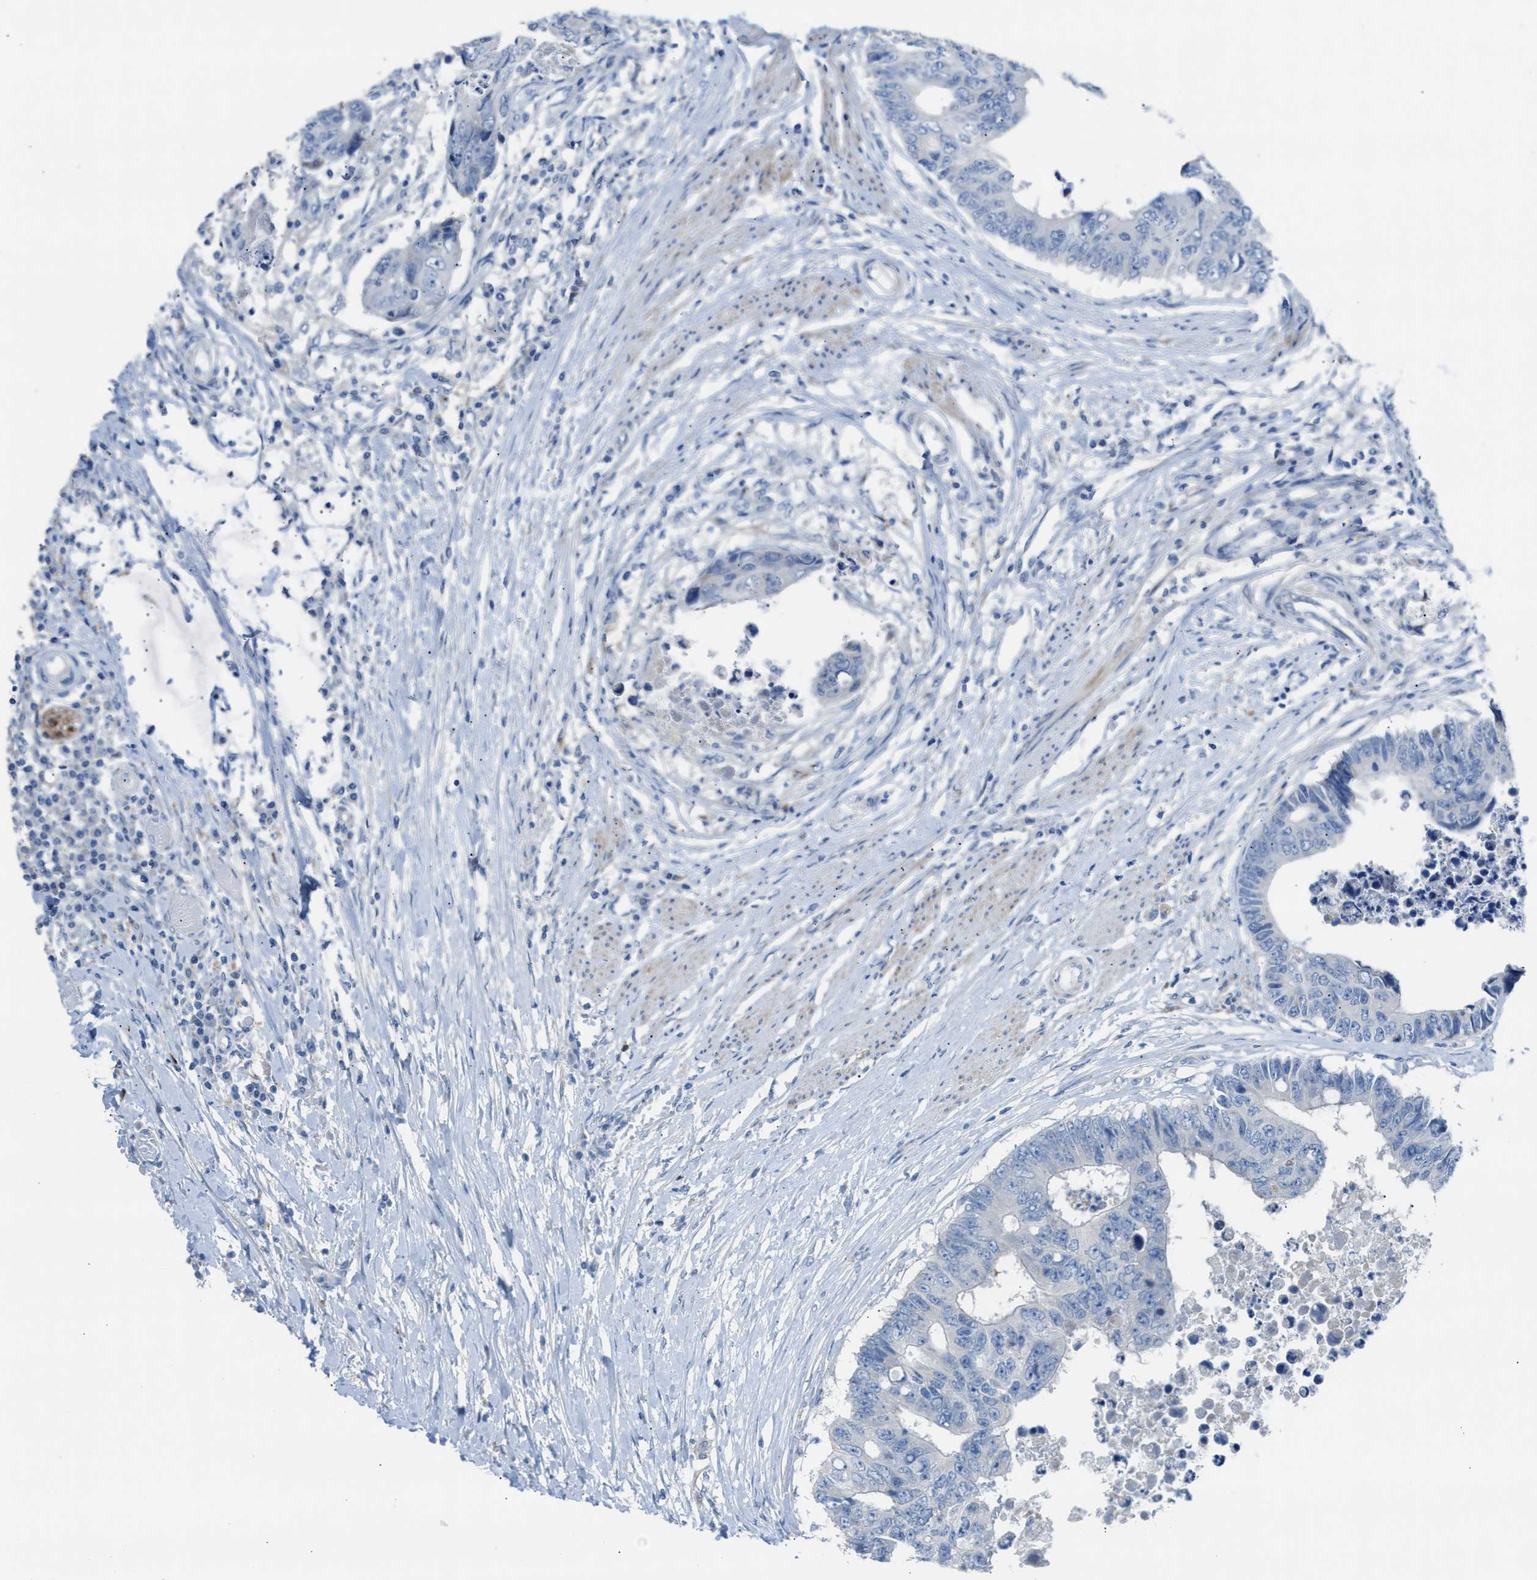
{"staining": {"intensity": "negative", "quantity": "none", "location": "none"}, "tissue": "colorectal cancer", "cell_type": "Tumor cells", "image_type": "cancer", "snomed": [{"axis": "morphology", "description": "Adenocarcinoma, NOS"}, {"axis": "topography", "description": "Rectum"}], "caption": "An immunohistochemistry (IHC) histopathology image of colorectal cancer (adenocarcinoma) is shown. There is no staining in tumor cells of colorectal cancer (adenocarcinoma).", "gene": "ASPA", "patient": {"sex": "male", "age": 84}}